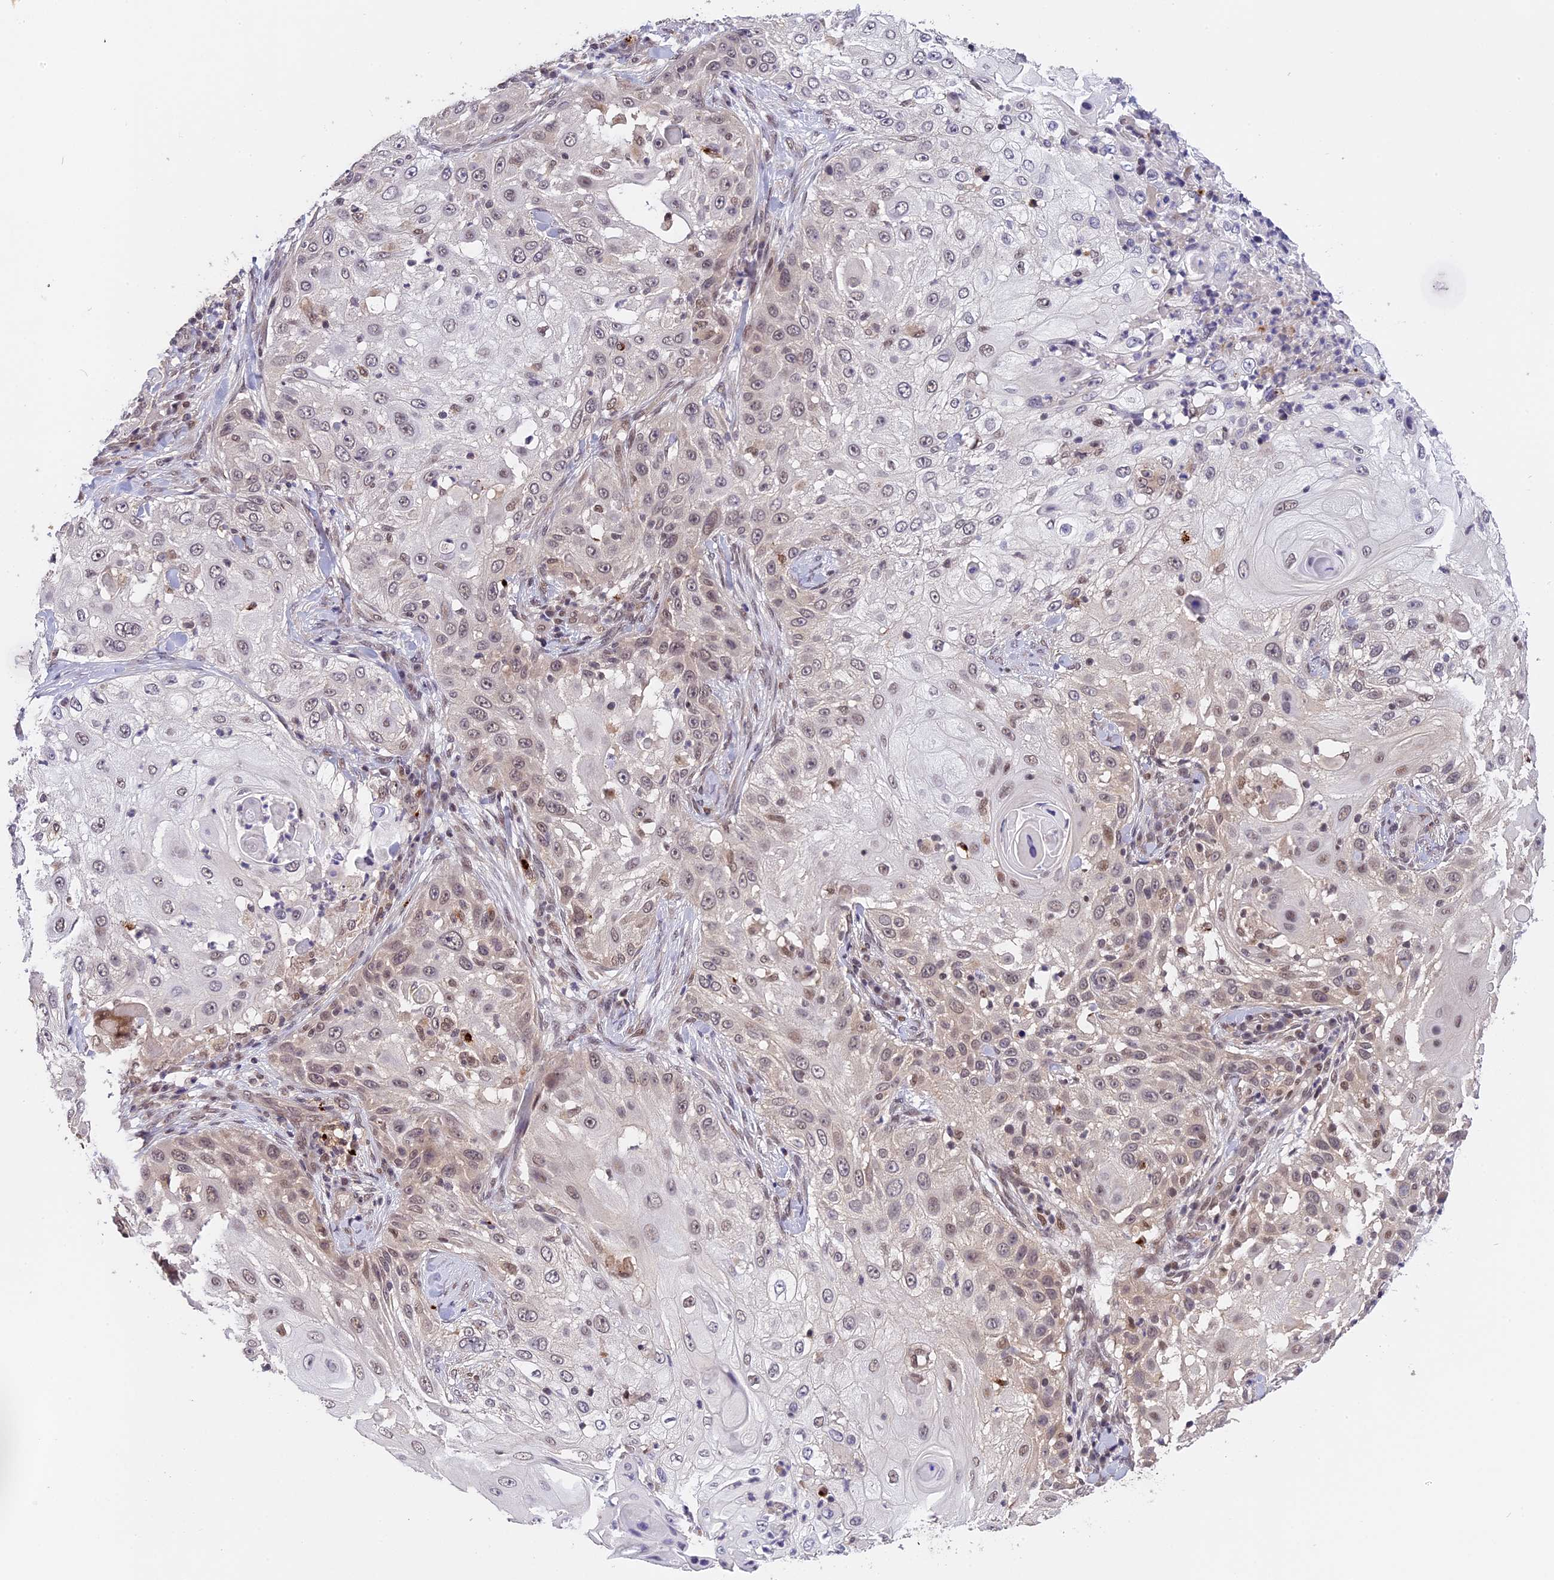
{"staining": {"intensity": "weak", "quantity": "<25%", "location": "nuclear"}, "tissue": "skin cancer", "cell_type": "Tumor cells", "image_type": "cancer", "snomed": [{"axis": "morphology", "description": "Squamous cell carcinoma, NOS"}, {"axis": "topography", "description": "Skin"}], "caption": "Immunohistochemistry histopathology image of neoplastic tissue: skin cancer stained with DAB (3,3'-diaminobenzidine) shows no significant protein positivity in tumor cells.", "gene": "POLR2C", "patient": {"sex": "female", "age": 44}}